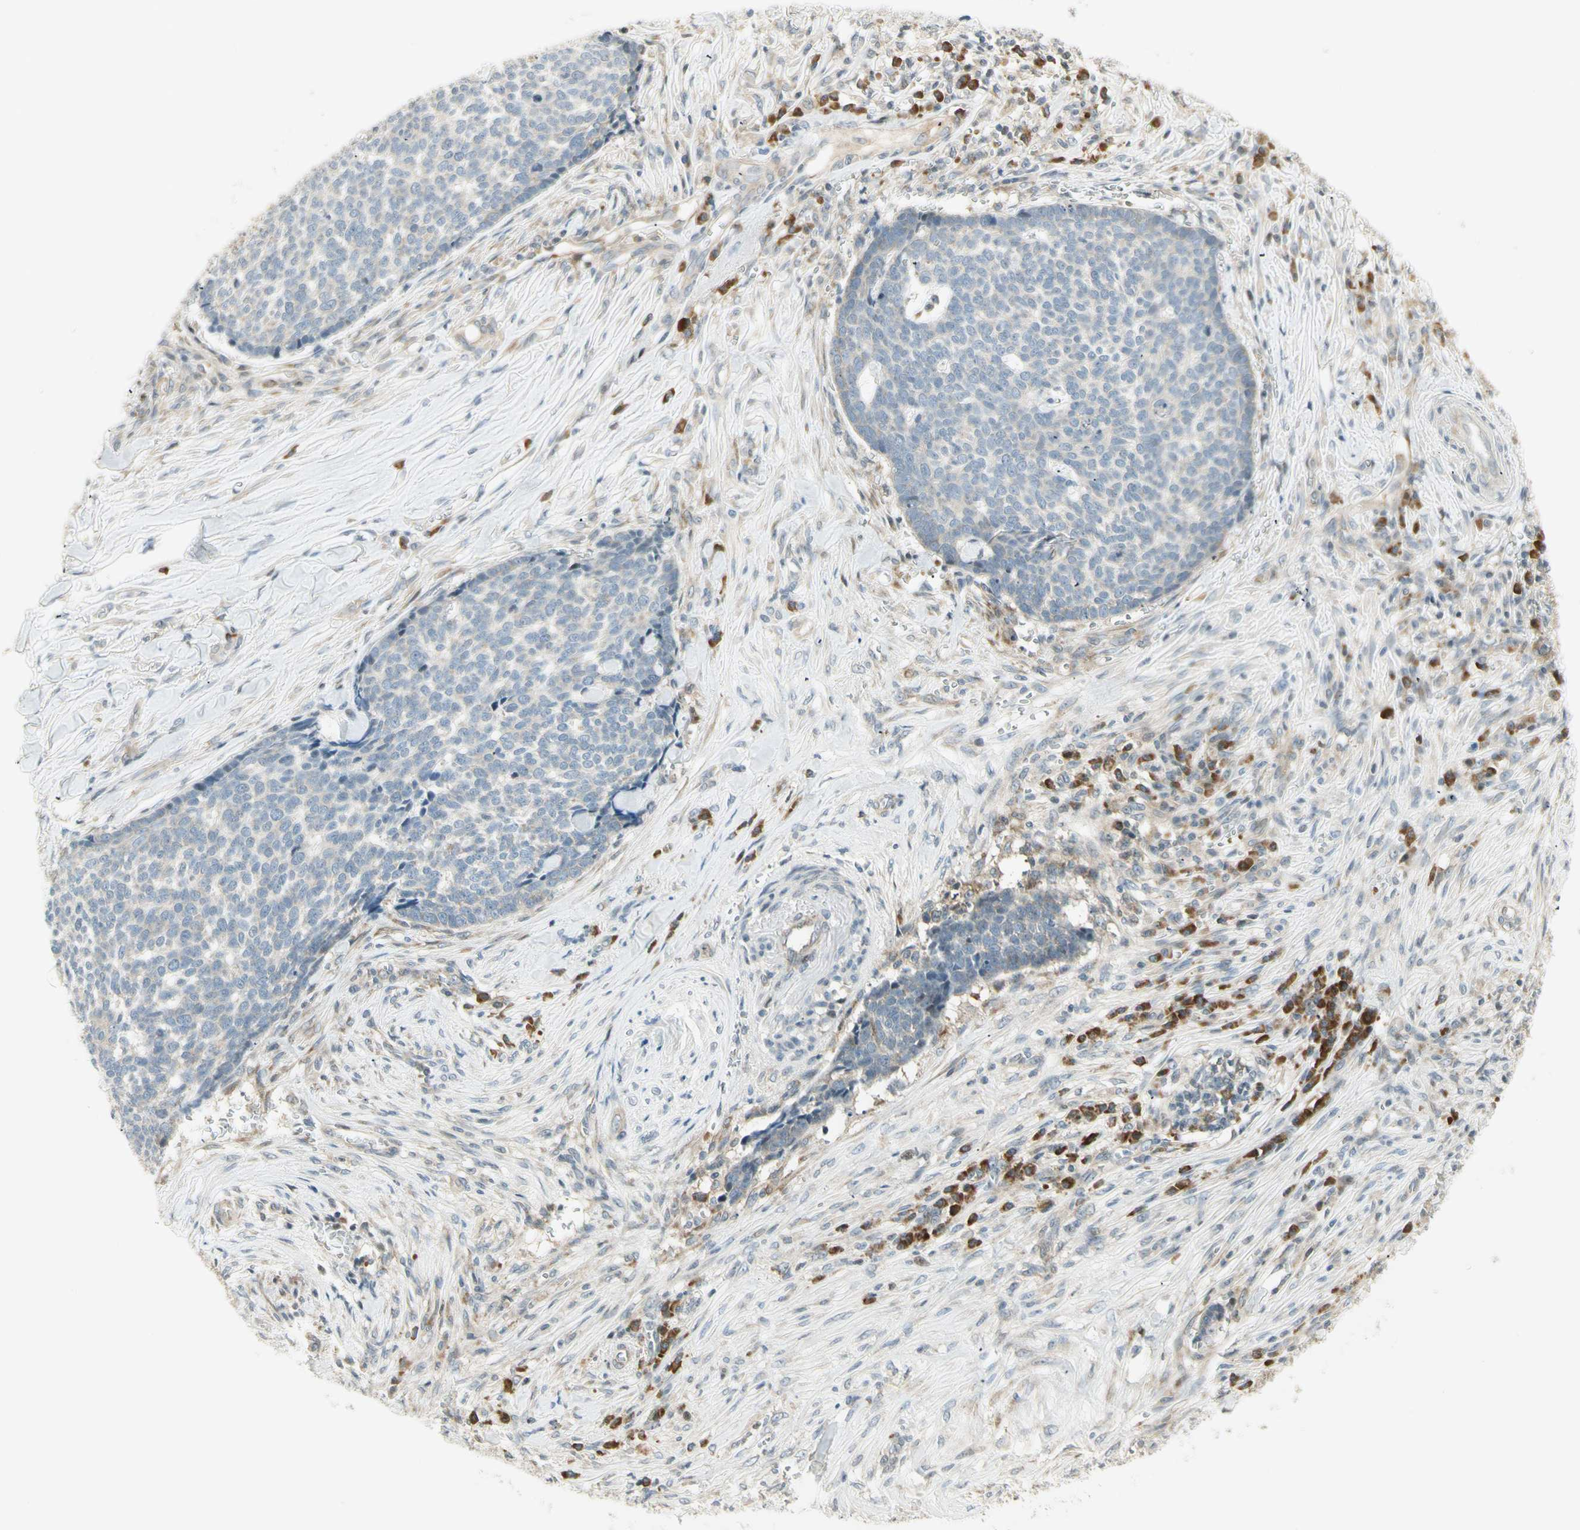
{"staining": {"intensity": "negative", "quantity": "none", "location": "none"}, "tissue": "skin cancer", "cell_type": "Tumor cells", "image_type": "cancer", "snomed": [{"axis": "morphology", "description": "Basal cell carcinoma"}, {"axis": "topography", "description": "Skin"}], "caption": "Image shows no significant protein expression in tumor cells of skin cancer (basal cell carcinoma).", "gene": "TPT1", "patient": {"sex": "male", "age": 84}}